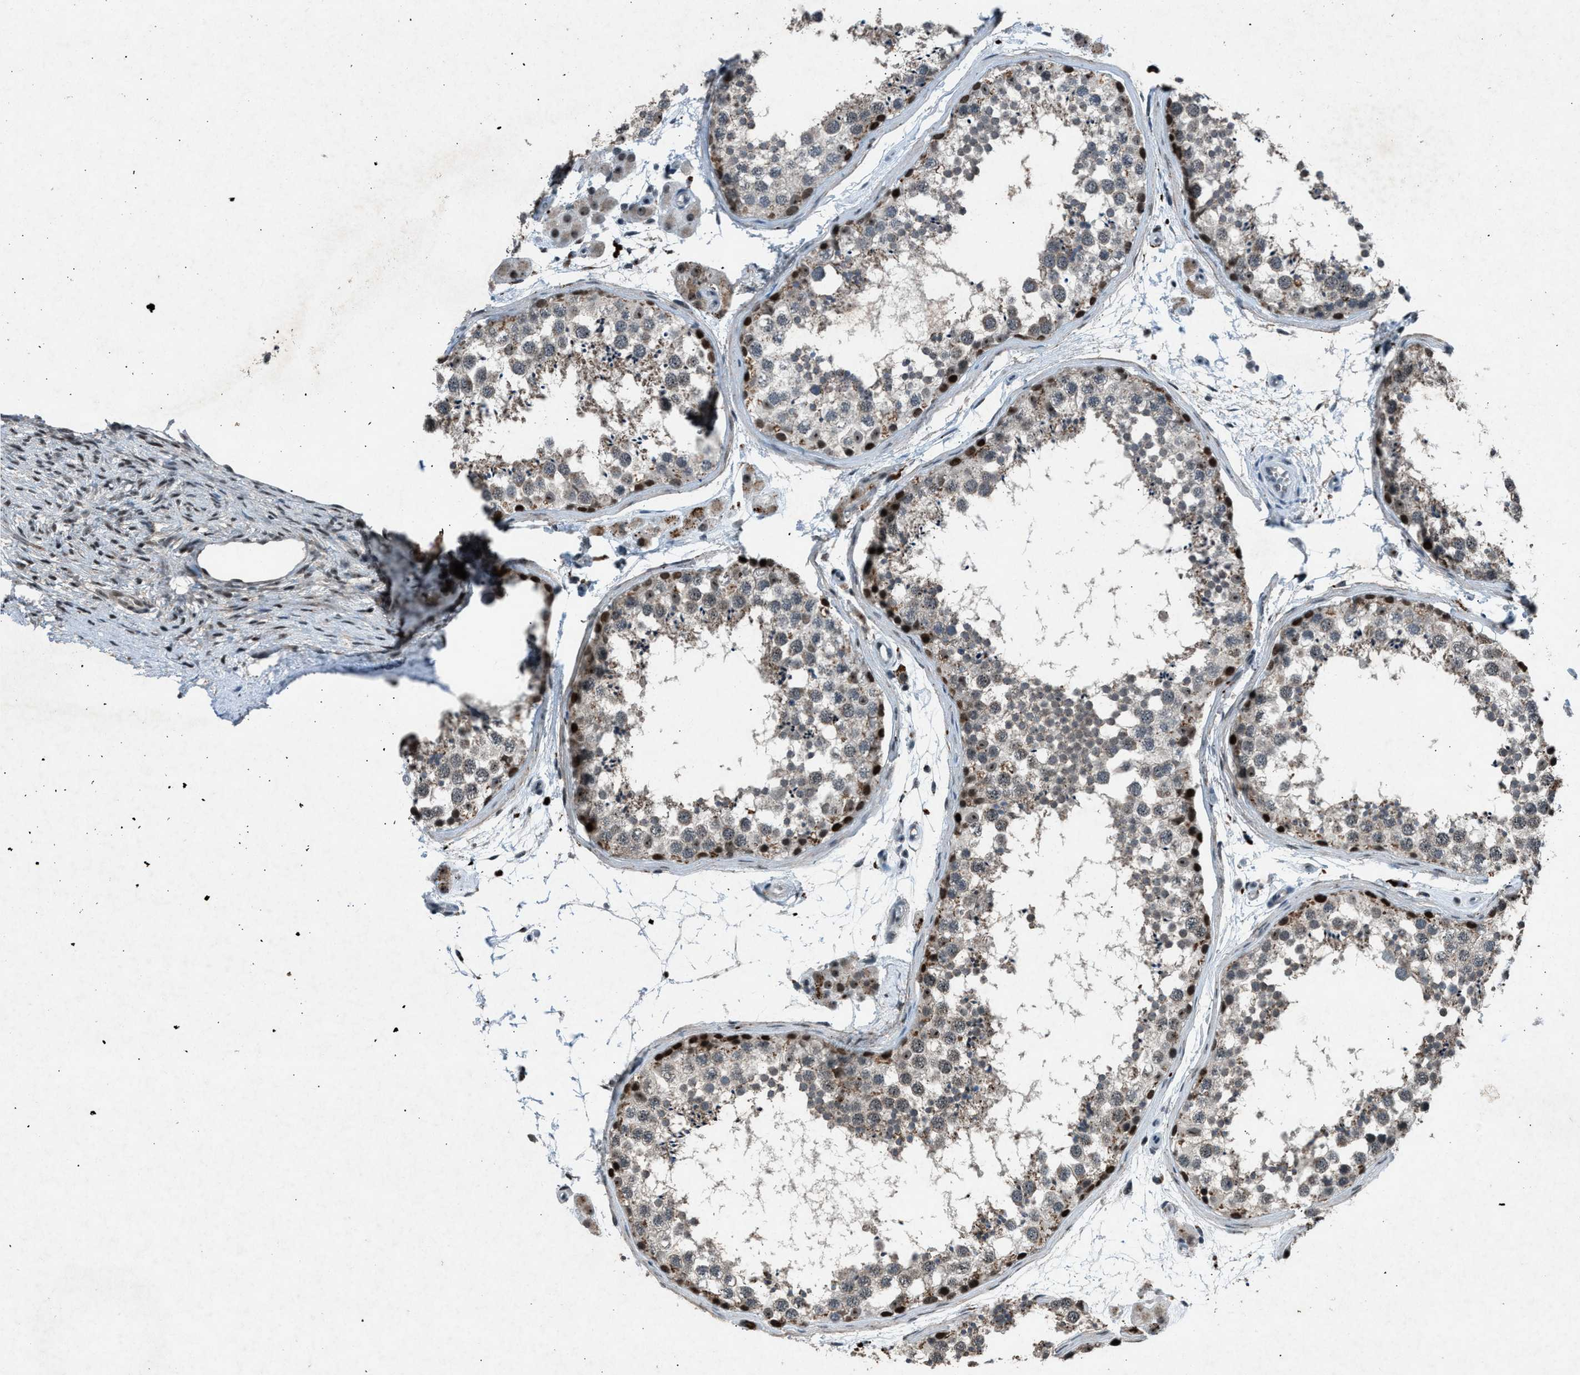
{"staining": {"intensity": "strong", "quantity": "<25%", "location": "cytoplasmic/membranous,nuclear"}, "tissue": "testis", "cell_type": "Cells in seminiferous ducts", "image_type": "normal", "snomed": [{"axis": "morphology", "description": "Normal tissue, NOS"}, {"axis": "topography", "description": "Testis"}], "caption": "IHC image of benign human testis stained for a protein (brown), which demonstrates medium levels of strong cytoplasmic/membranous,nuclear positivity in about <25% of cells in seminiferous ducts.", "gene": "ADCY1", "patient": {"sex": "male", "age": 56}}